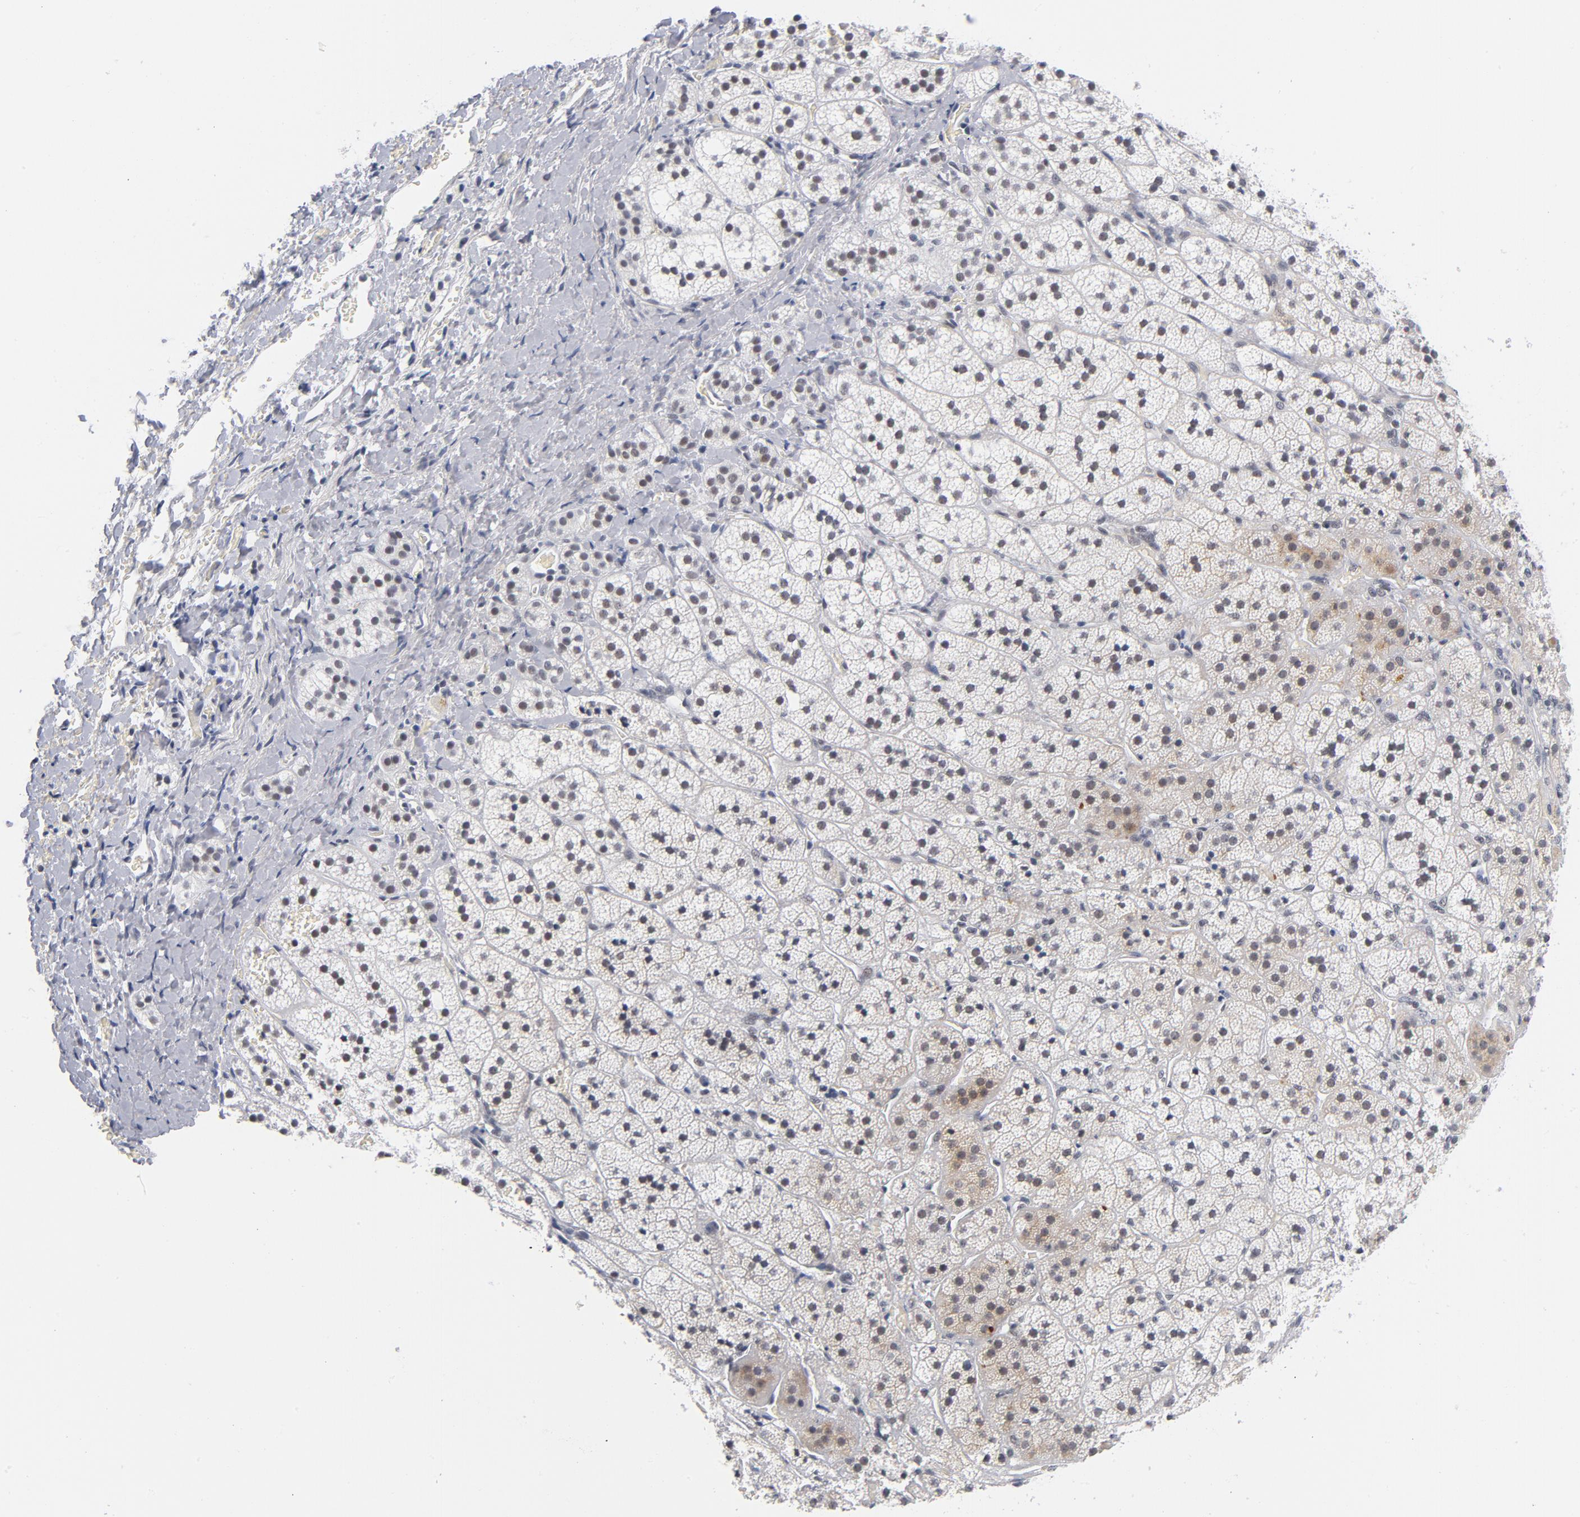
{"staining": {"intensity": "weak", "quantity": "25%-75%", "location": "cytoplasmic/membranous"}, "tissue": "adrenal gland", "cell_type": "Glandular cells", "image_type": "normal", "snomed": [{"axis": "morphology", "description": "Normal tissue, NOS"}, {"axis": "topography", "description": "Adrenal gland"}], "caption": "Protein expression analysis of unremarkable adrenal gland displays weak cytoplasmic/membranous staining in about 25%-75% of glandular cells.", "gene": "BAP1", "patient": {"sex": "female", "age": 44}}